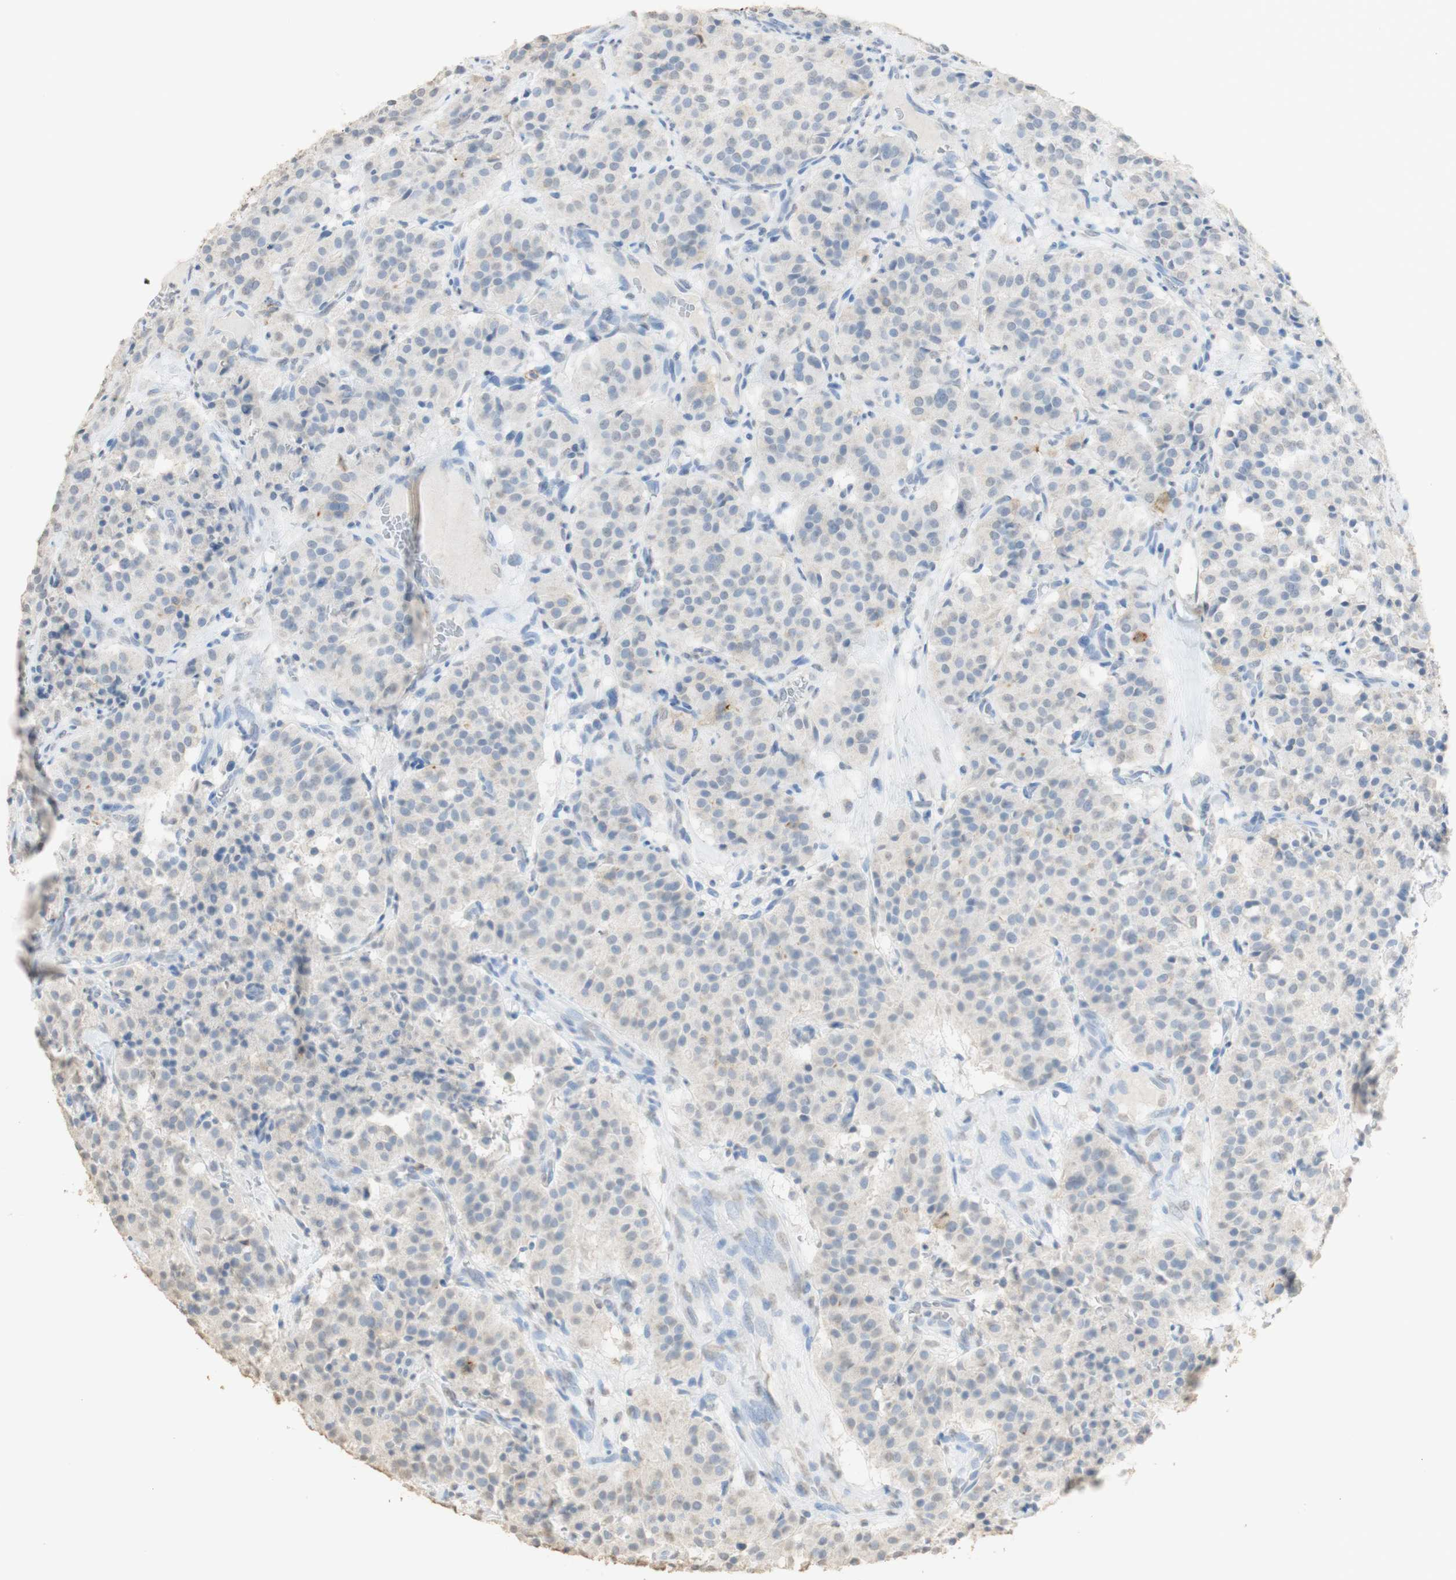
{"staining": {"intensity": "weak", "quantity": "25%-75%", "location": "cytoplasmic/membranous,nuclear"}, "tissue": "carcinoid", "cell_type": "Tumor cells", "image_type": "cancer", "snomed": [{"axis": "morphology", "description": "Carcinoid, malignant, NOS"}, {"axis": "topography", "description": "Lung"}], "caption": "Carcinoid stained with IHC demonstrates weak cytoplasmic/membranous and nuclear positivity in approximately 25%-75% of tumor cells.", "gene": "L1CAM", "patient": {"sex": "male", "age": 30}}